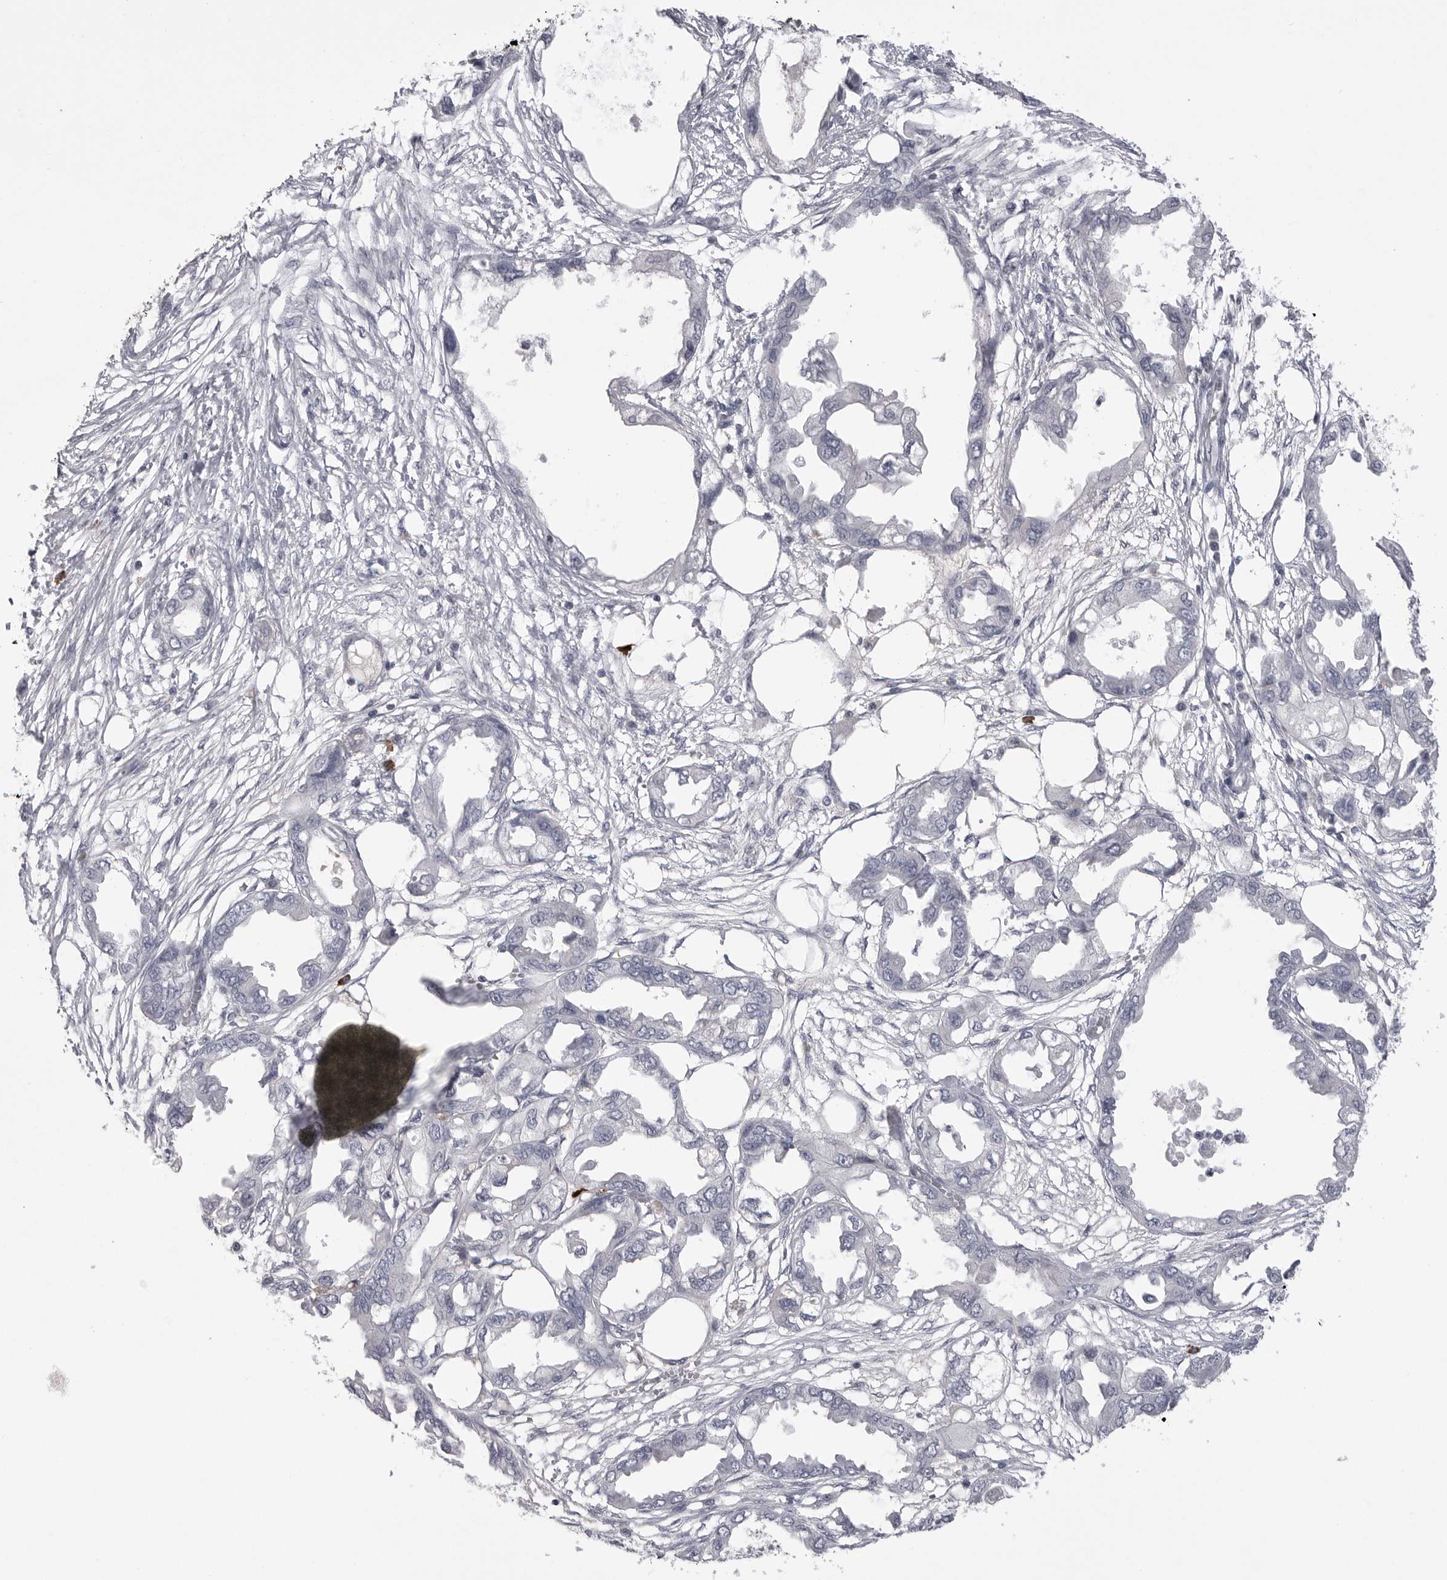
{"staining": {"intensity": "negative", "quantity": "none", "location": "none"}, "tissue": "endometrial cancer", "cell_type": "Tumor cells", "image_type": "cancer", "snomed": [{"axis": "morphology", "description": "Adenocarcinoma, NOS"}, {"axis": "morphology", "description": "Adenocarcinoma, metastatic, NOS"}, {"axis": "topography", "description": "Adipose tissue"}, {"axis": "topography", "description": "Endometrium"}], "caption": "Endometrial adenocarcinoma stained for a protein using immunohistochemistry displays no expression tumor cells.", "gene": "FKBP2", "patient": {"sex": "female", "age": 67}}